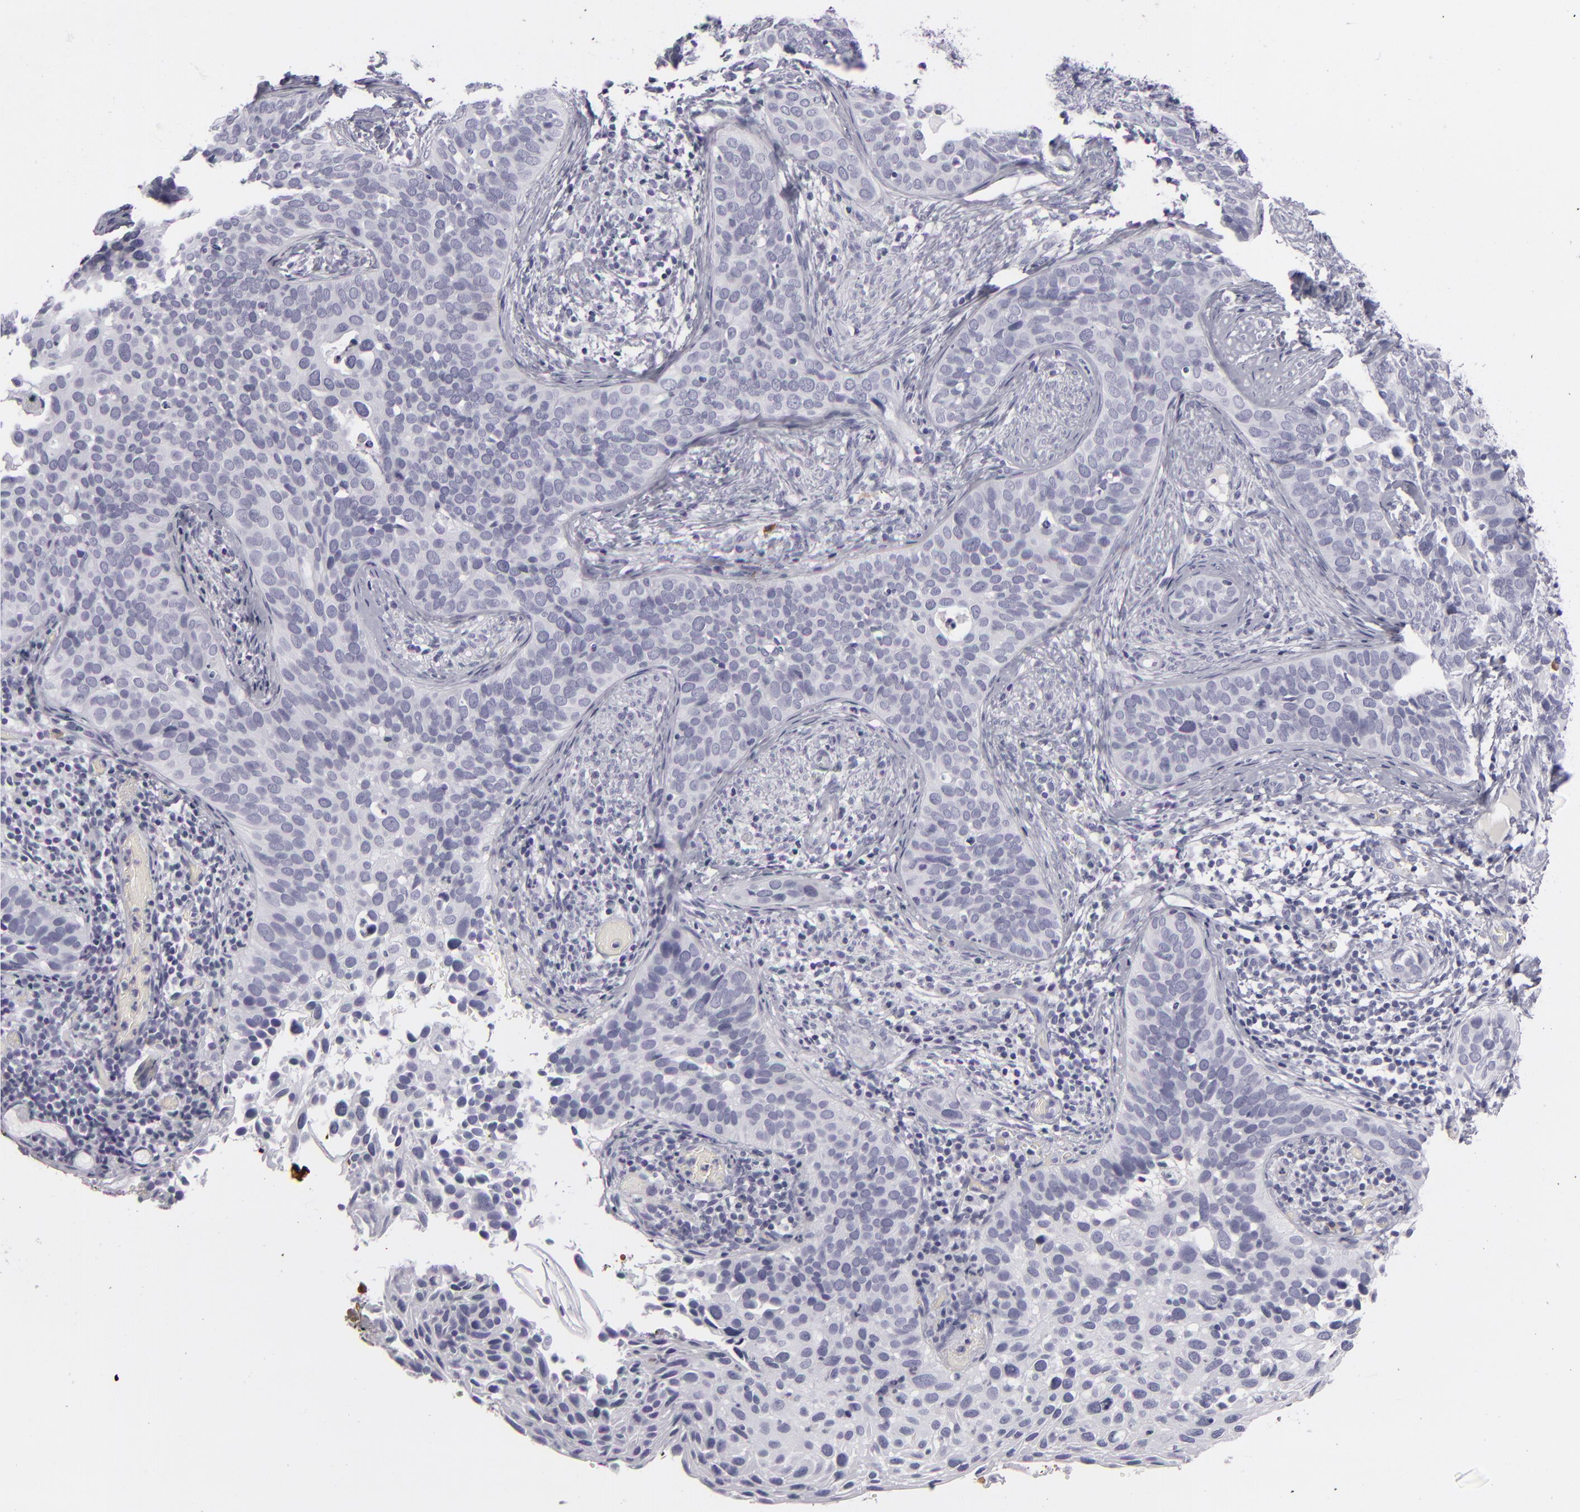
{"staining": {"intensity": "negative", "quantity": "none", "location": "none"}, "tissue": "cervical cancer", "cell_type": "Tumor cells", "image_type": "cancer", "snomed": [{"axis": "morphology", "description": "Squamous cell carcinoma, NOS"}, {"axis": "topography", "description": "Cervix"}], "caption": "Photomicrograph shows no significant protein positivity in tumor cells of cervical squamous cell carcinoma.", "gene": "CDX2", "patient": {"sex": "female", "age": 31}}